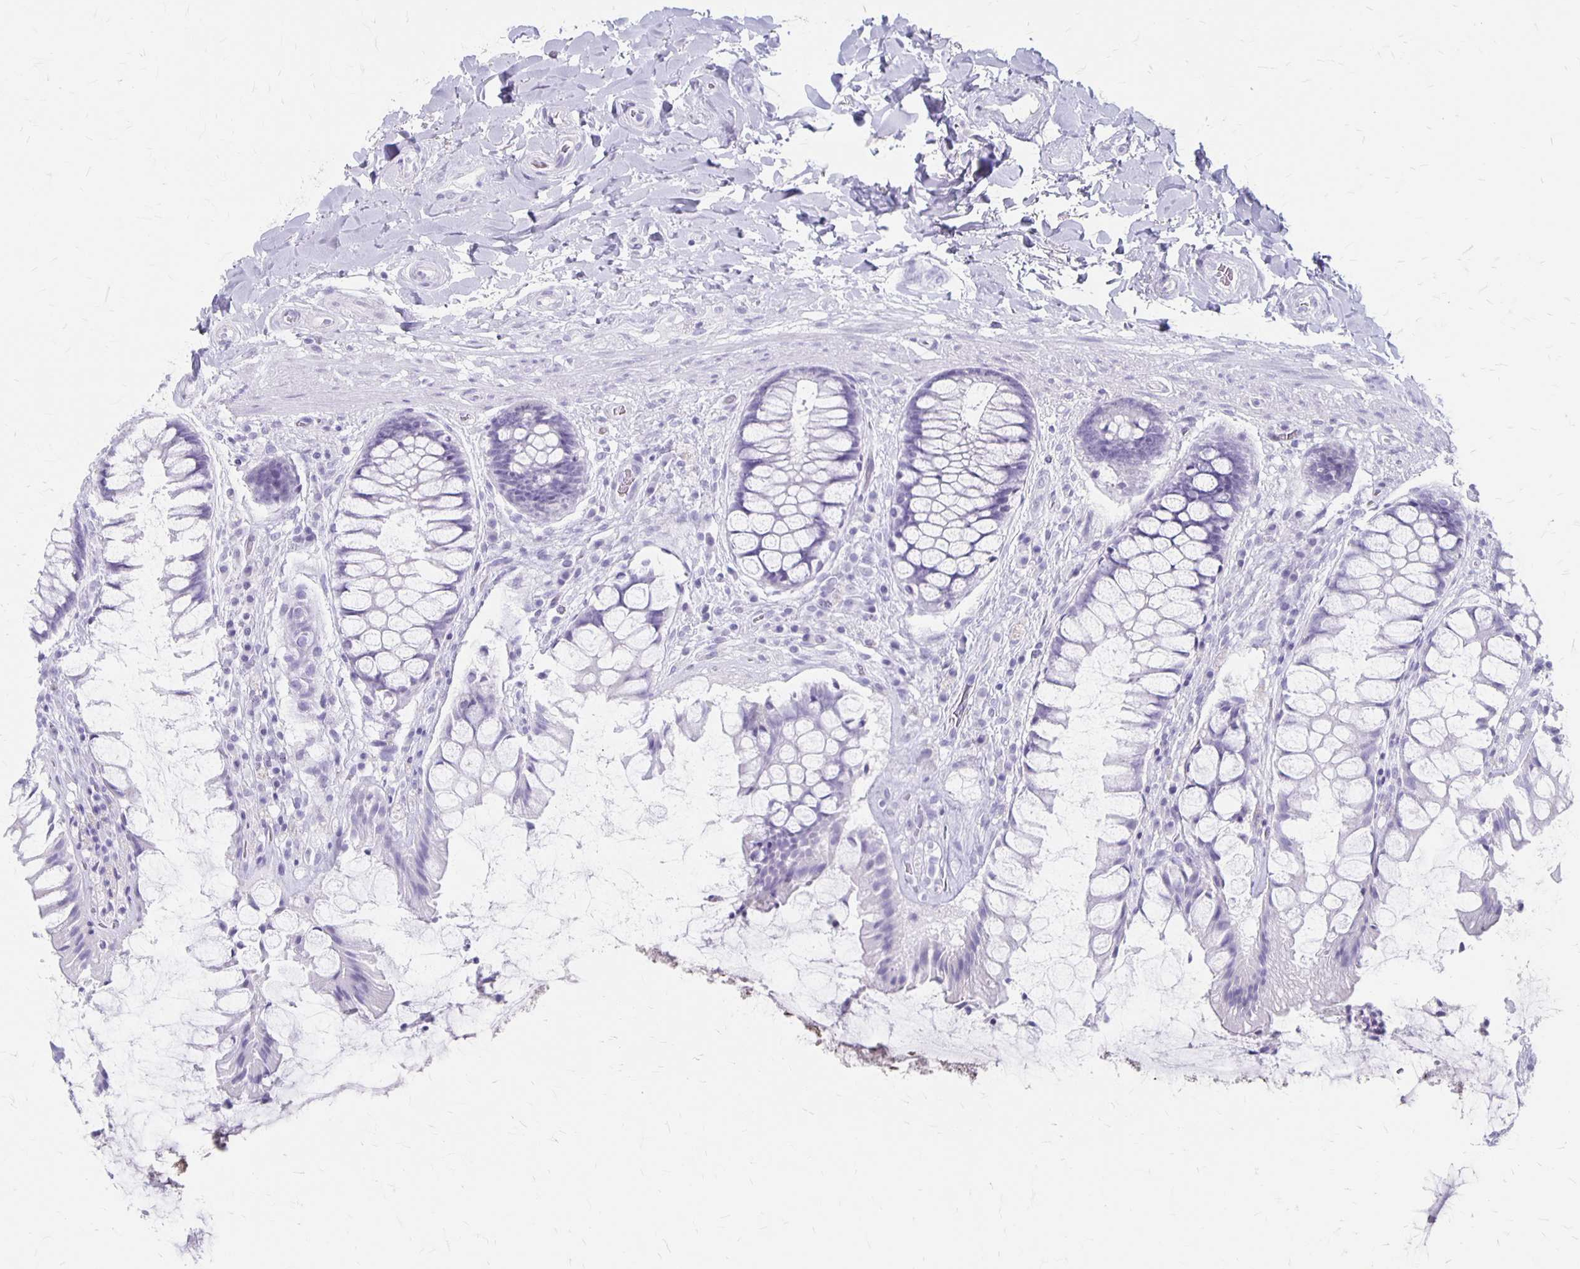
{"staining": {"intensity": "negative", "quantity": "none", "location": "none"}, "tissue": "rectum", "cell_type": "Glandular cells", "image_type": "normal", "snomed": [{"axis": "morphology", "description": "Normal tissue, NOS"}, {"axis": "topography", "description": "Rectum"}], "caption": "Immunohistochemistry (IHC) histopathology image of benign rectum: human rectum stained with DAB (3,3'-diaminobenzidine) exhibits no significant protein positivity in glandular cells.", "gene": "MAGEC2", "patient": {"sex": "female", "age": 58}}